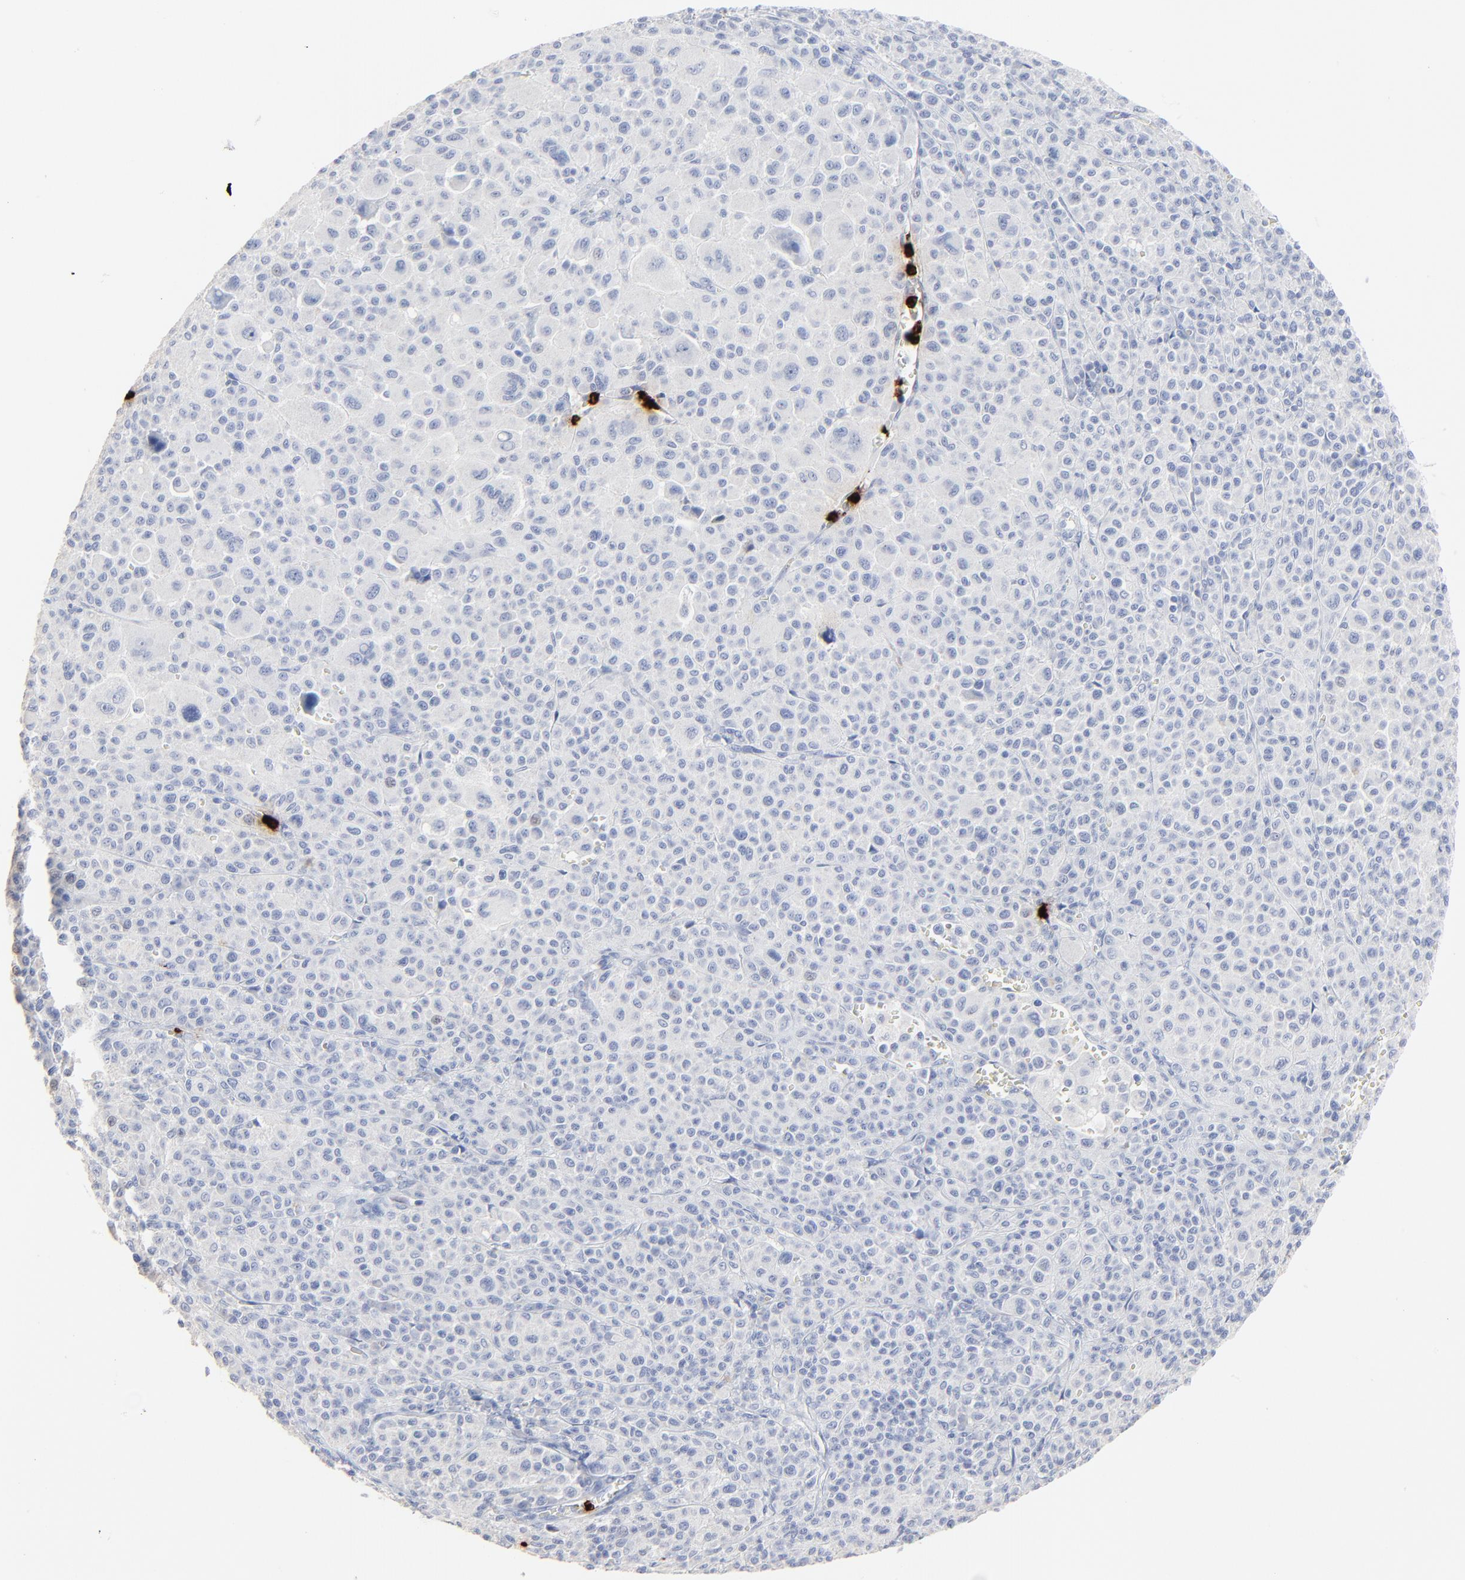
{"staining": {"intensity": "negative", "quantity": "none", "location": "none"}, "tissue": "melanoma", "cell_type": "Tumor cells", "image_type": "cancer", "snomed": [{"axis": "morphology", "description": "Malignant melanoma, Metastatic site"}, {"axis": "topography", "description": "Skin"}], "caption": "This is an IHC micrograph of malignant melanoma (metastatic site). There is no positivity in tumor cells.", "gene": "LCN2", "patient": {"sex": "female", "age": 74}}